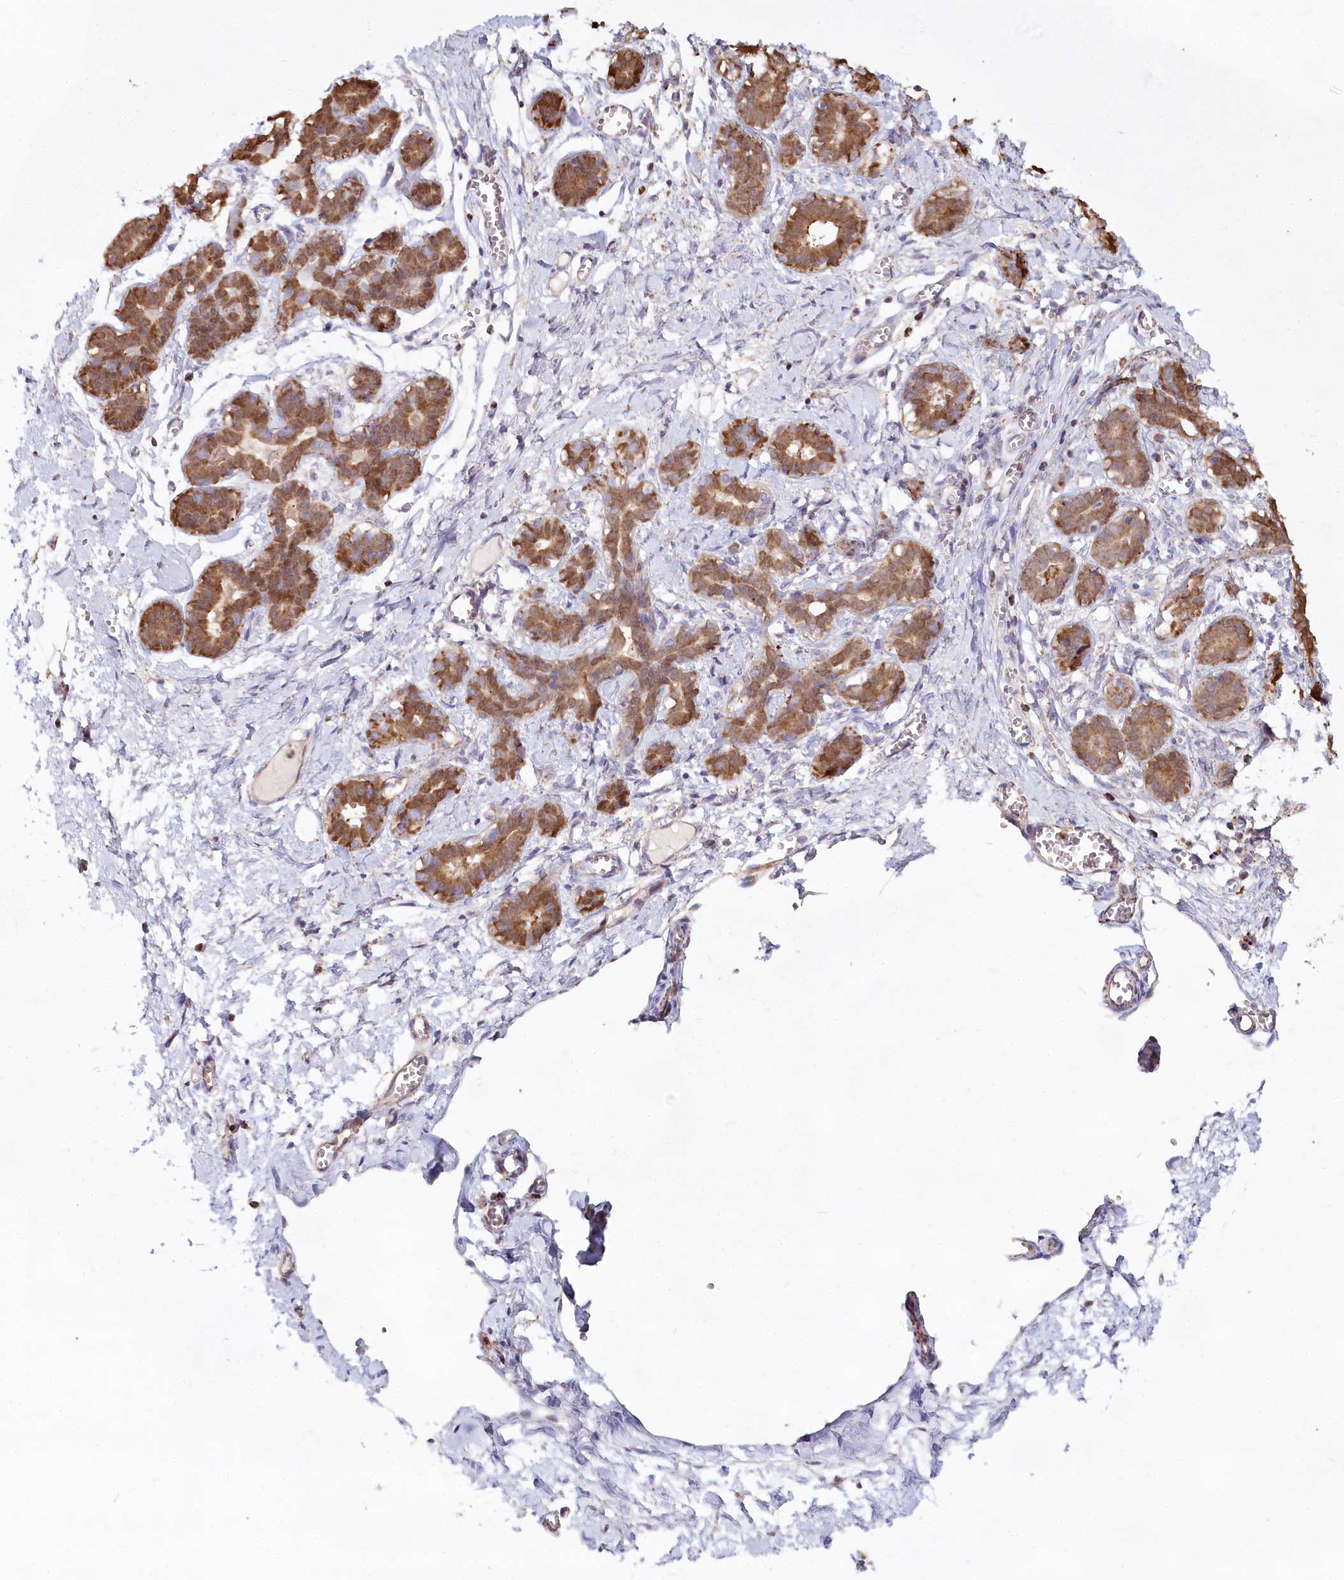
{"staining": {"intensity": "weak", "quantity": ">75%", "location": "cytoplasmic/membranous"}, "tissue": "breast", "cell_type": "Adipocytes", "image_type": "normal", "snomed": [{"axis": "morphology", "description": "Normal tissue, NOS"}, {"axis": "topography", "description": "Breast"}], "caption": "An image showing weak cytoplasmic/membranous staining in approximately >75% of adipocytes in unremarkable breast, as visualized by brown immunohistochemical staining.", "gene": "TASOR2", "patient": {"sex": "female", "age": 27}}